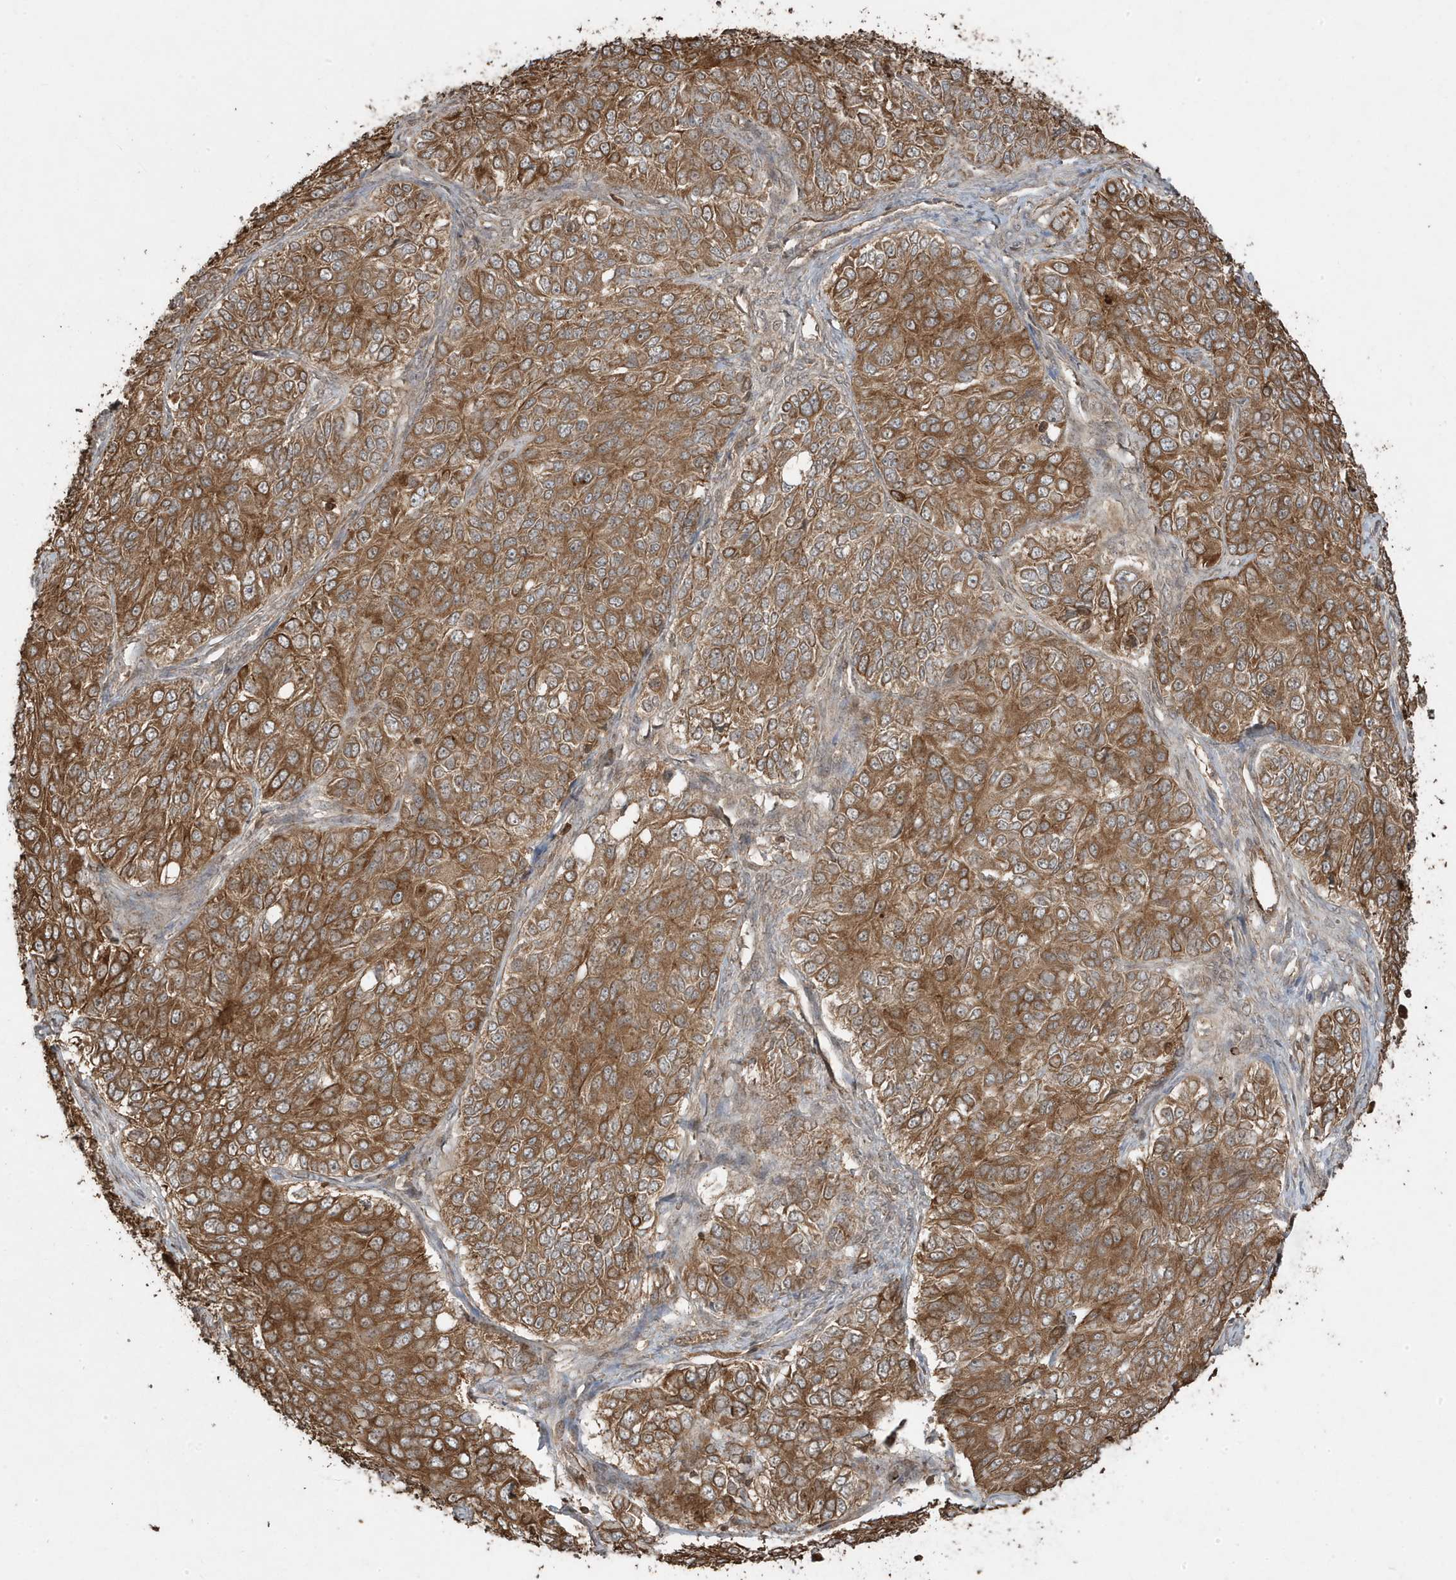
{"staining": {"intensity": "moderate", "quantity": ">75%", "location": "cytoplasmic/membranous"}, "tissue": "ovarian cancer", "cell_type": "Tumor cells", "image_type": "cancer", "snomed": [{"axis": "morphology", "description": "Carcinoma, endometroid"}, {"axis": "topography", "description": "Ovary"}], "caption": "Immunohistochemistry (DAB (3,3'-diaminobenzidine)) staining of ovarian endometroid carcinoma displays moderate cytoplasmic/membranous protein staining in about >75% of tumor cells. The protein is shown in brown color, while the nuclei are stained blue.", "gene": "ASAP1", "patient": {"sex": "female", "age": 51}}